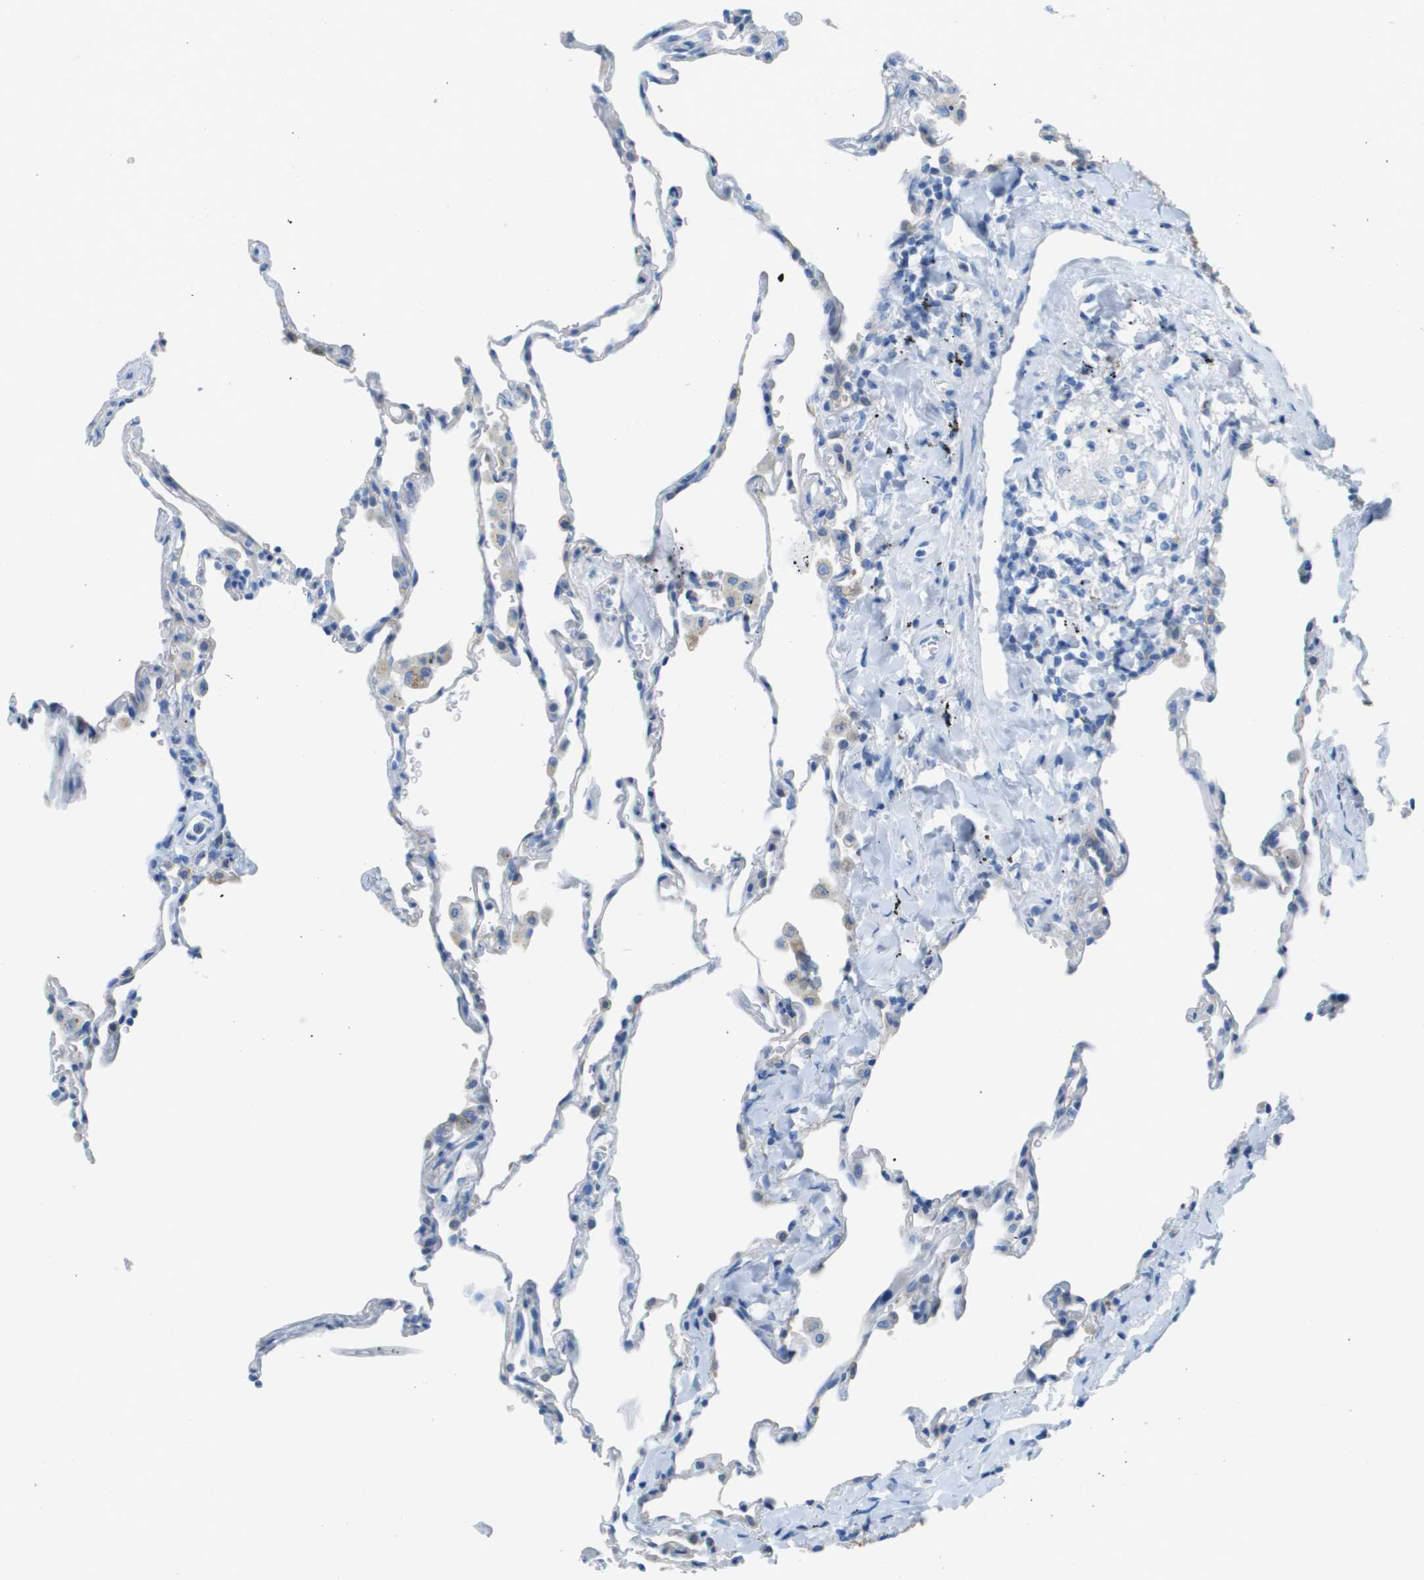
{"staining": {"intensity": "negative", "quantity": "none", "location": "none"}, "tissue": "lung", "cell_type": "Alveolar cells", "image_type": "normal", "snomed": [{"axis": "morphology", "description": "Normal tissue, NOS"}, {"axis": "topography", "description": "Lung"}], "caption": "This is a image of IHC staining of normal lung, which shows no expression in alveolar cells. (DAB (3,3'-diaminobenzidine) immunohistochemistry with hematoxylin counter stain).", "gene": "CD46", "patient": {"sex": "male", "age": 59}}